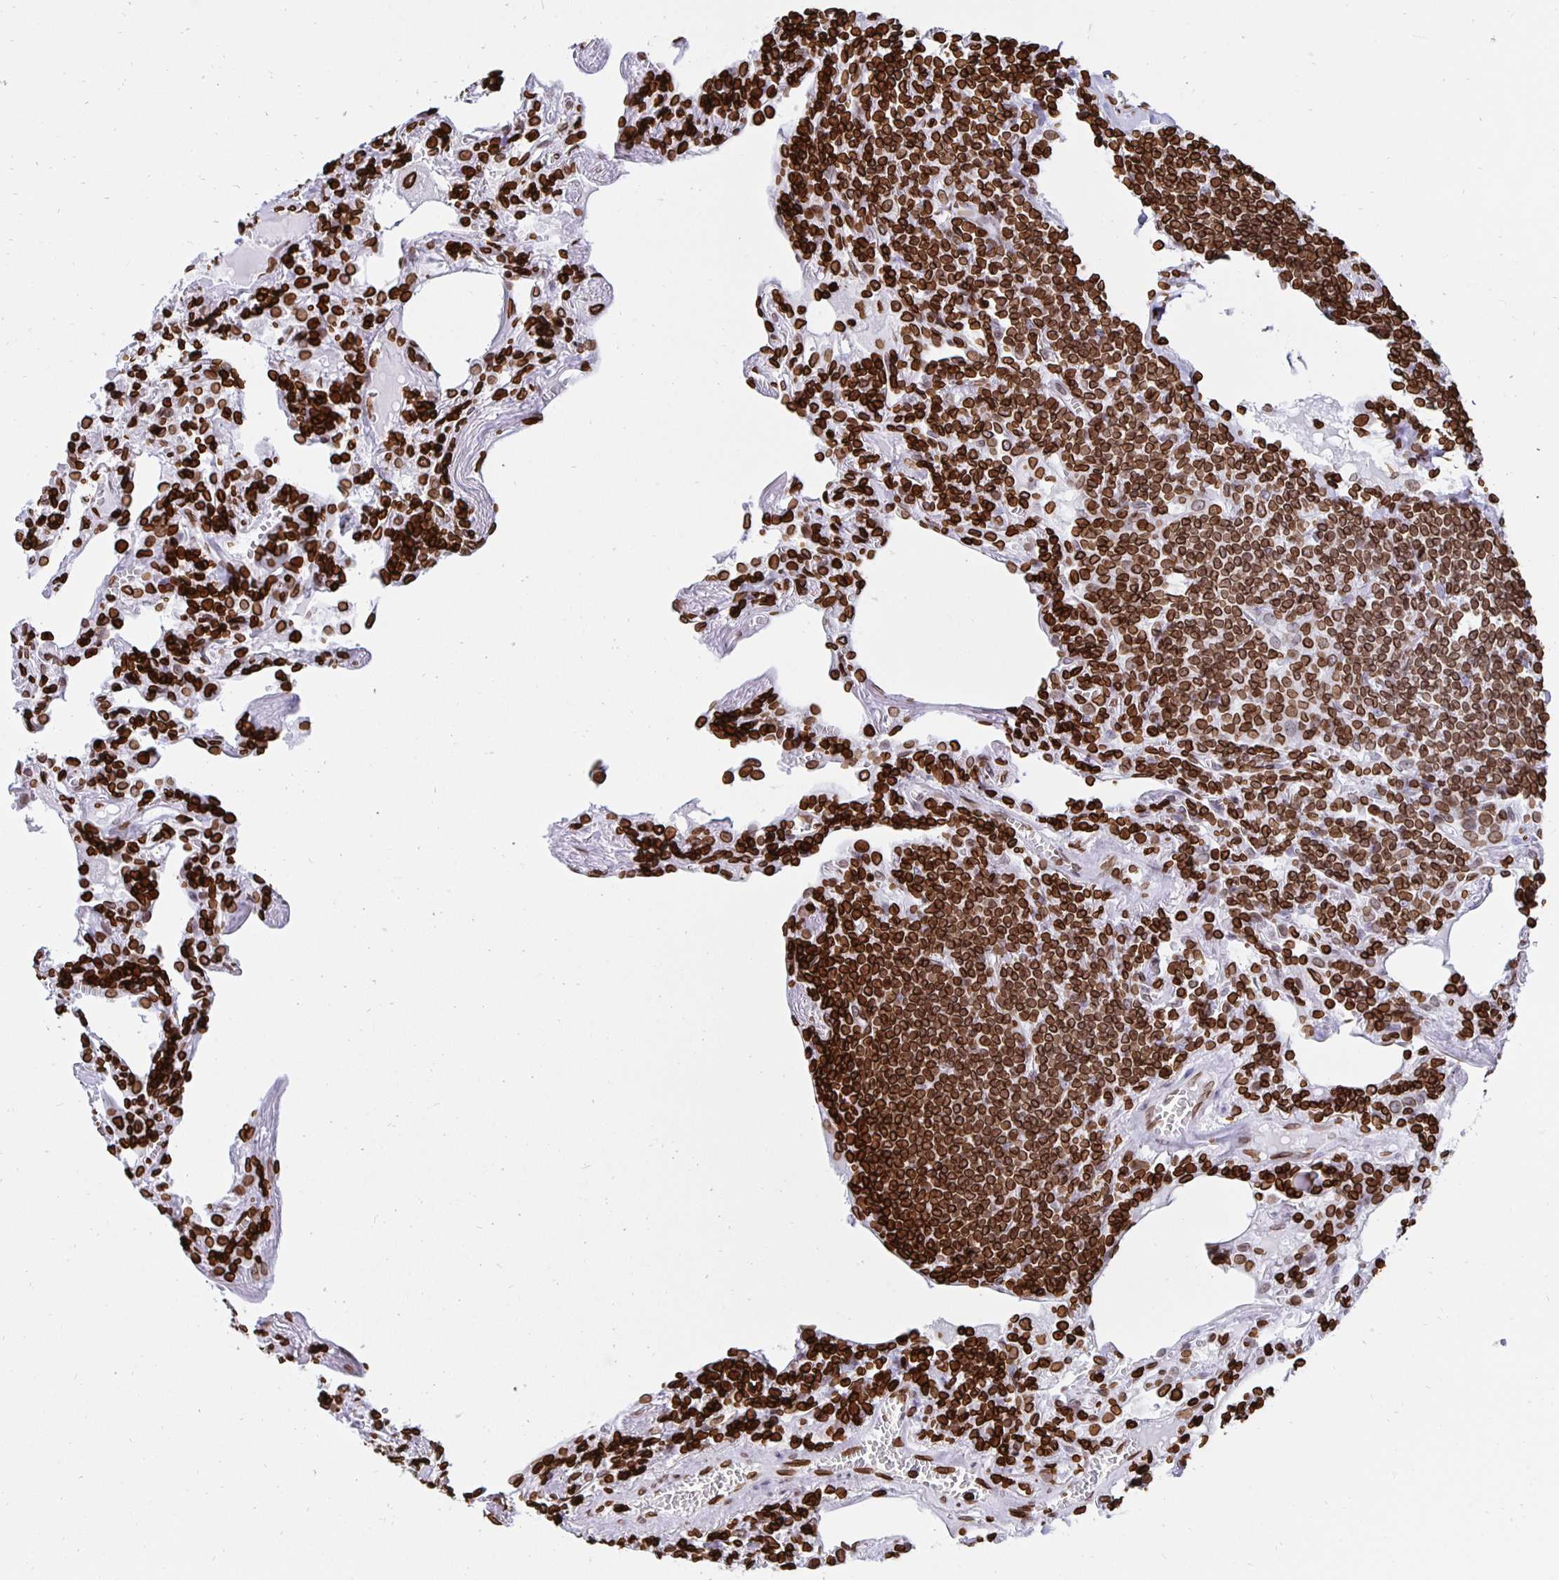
{"staining": {"intensity": "moderate", "quantity": ">75%", "location": "cytoplasmic/membranous,nuclear"}, "tissue": "lymphoma", "cell_type": "Tumor cells", "image_type": "cancer", "snomed": [{"axis": "morphology", "description": "Malignant lymphoma, non-Hodgkin's type, Low grade"}, {"axis": "topography", "description": "Lung"}], "caption": "There is medium levels of moderate cytoplasmic/membranous and nuclear expression in tumor cells of lymphoma, as demonstrated by immunohistochemical staining (brown color).", "gene": "LMNB1", "patient": {"sex": "female", "age": 71}}